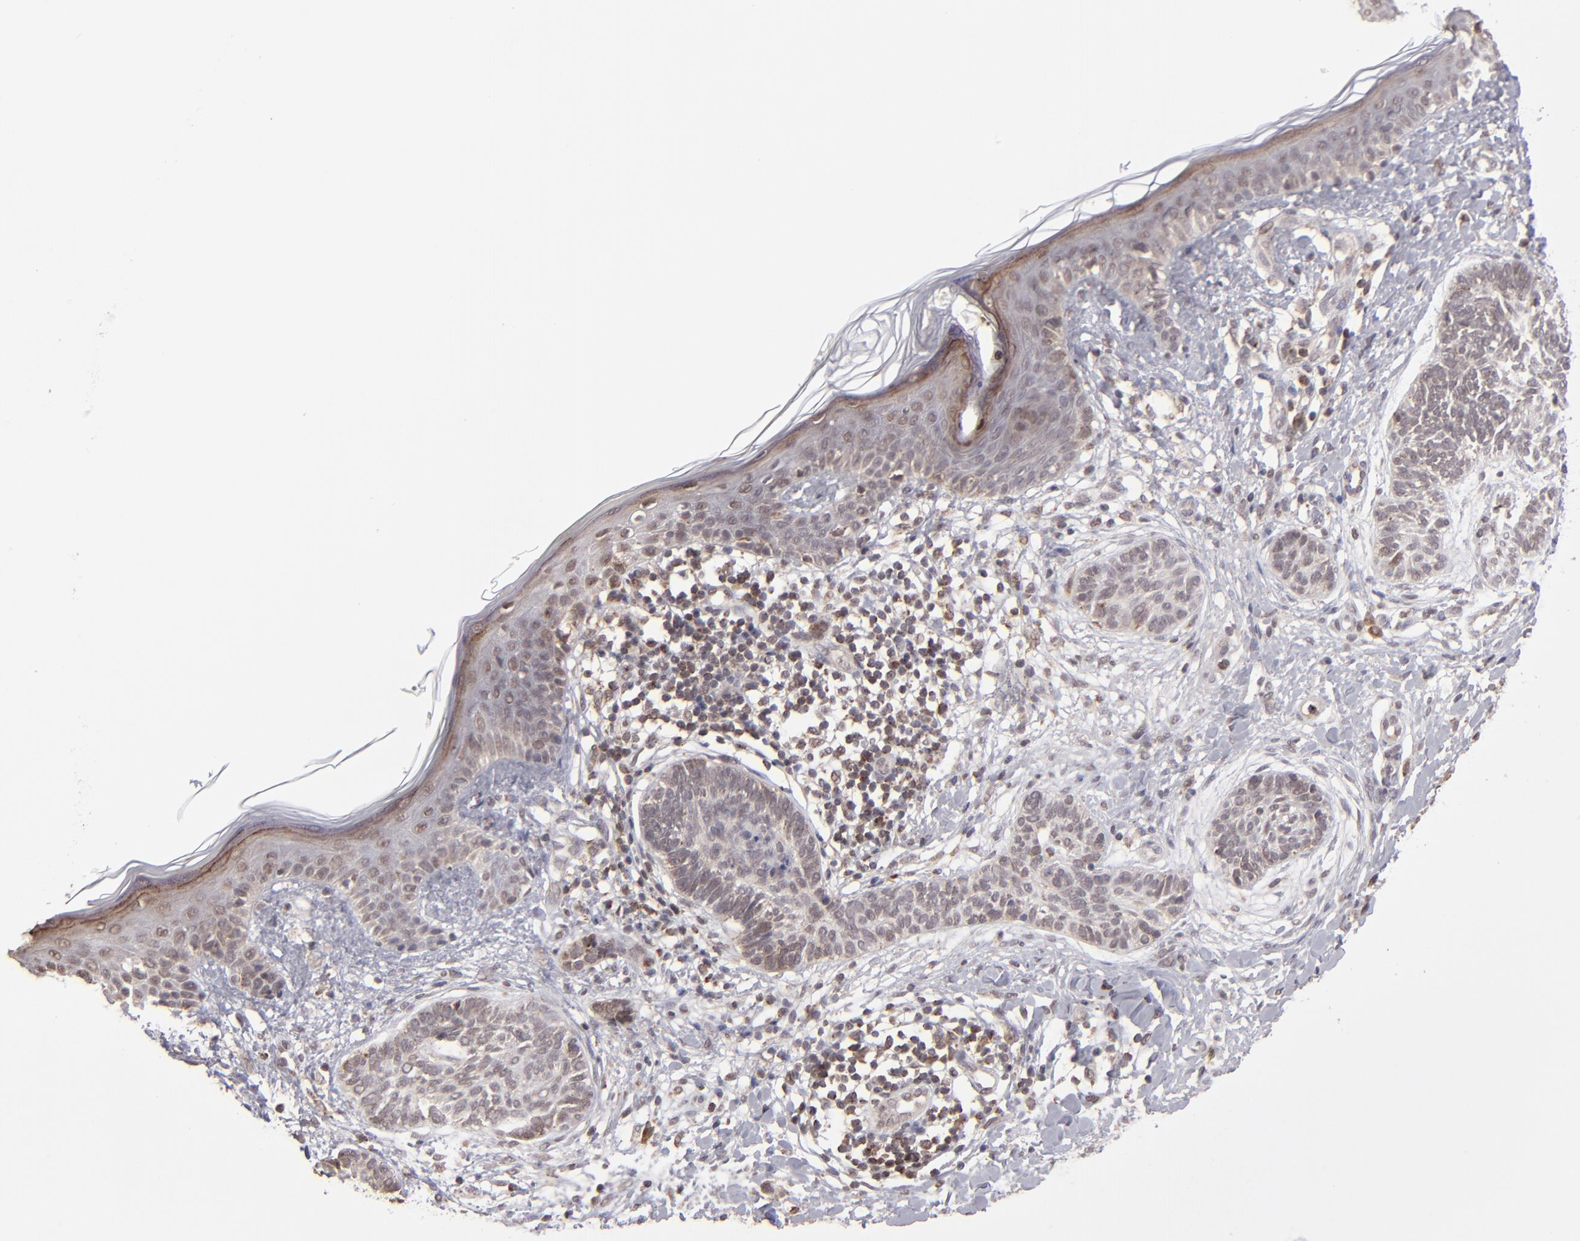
{"staining": {"intensity": "weak", "quantity": ">75%", "location": "cytoplasmic/membranous"}, "tissue": "skin cancer", "cell_type": "Tumor cells", "image_type": "cancer", "snomed": [{"axis": "morphology", "description": "Normal tissue, NOS"}, {"axis": "morphology", "description": "Basal cell carcinoma"}, {"axis": "topography", "description": "Skin"}], "caption": "A high-resolution histopathology image shows IHC staining of skin cancer, which shows weak cytoplasmic/membranous expression in about >75% of tumor cells.", "gene": "SLC15A1", "patient": {"sex": "male", "age": 63}}